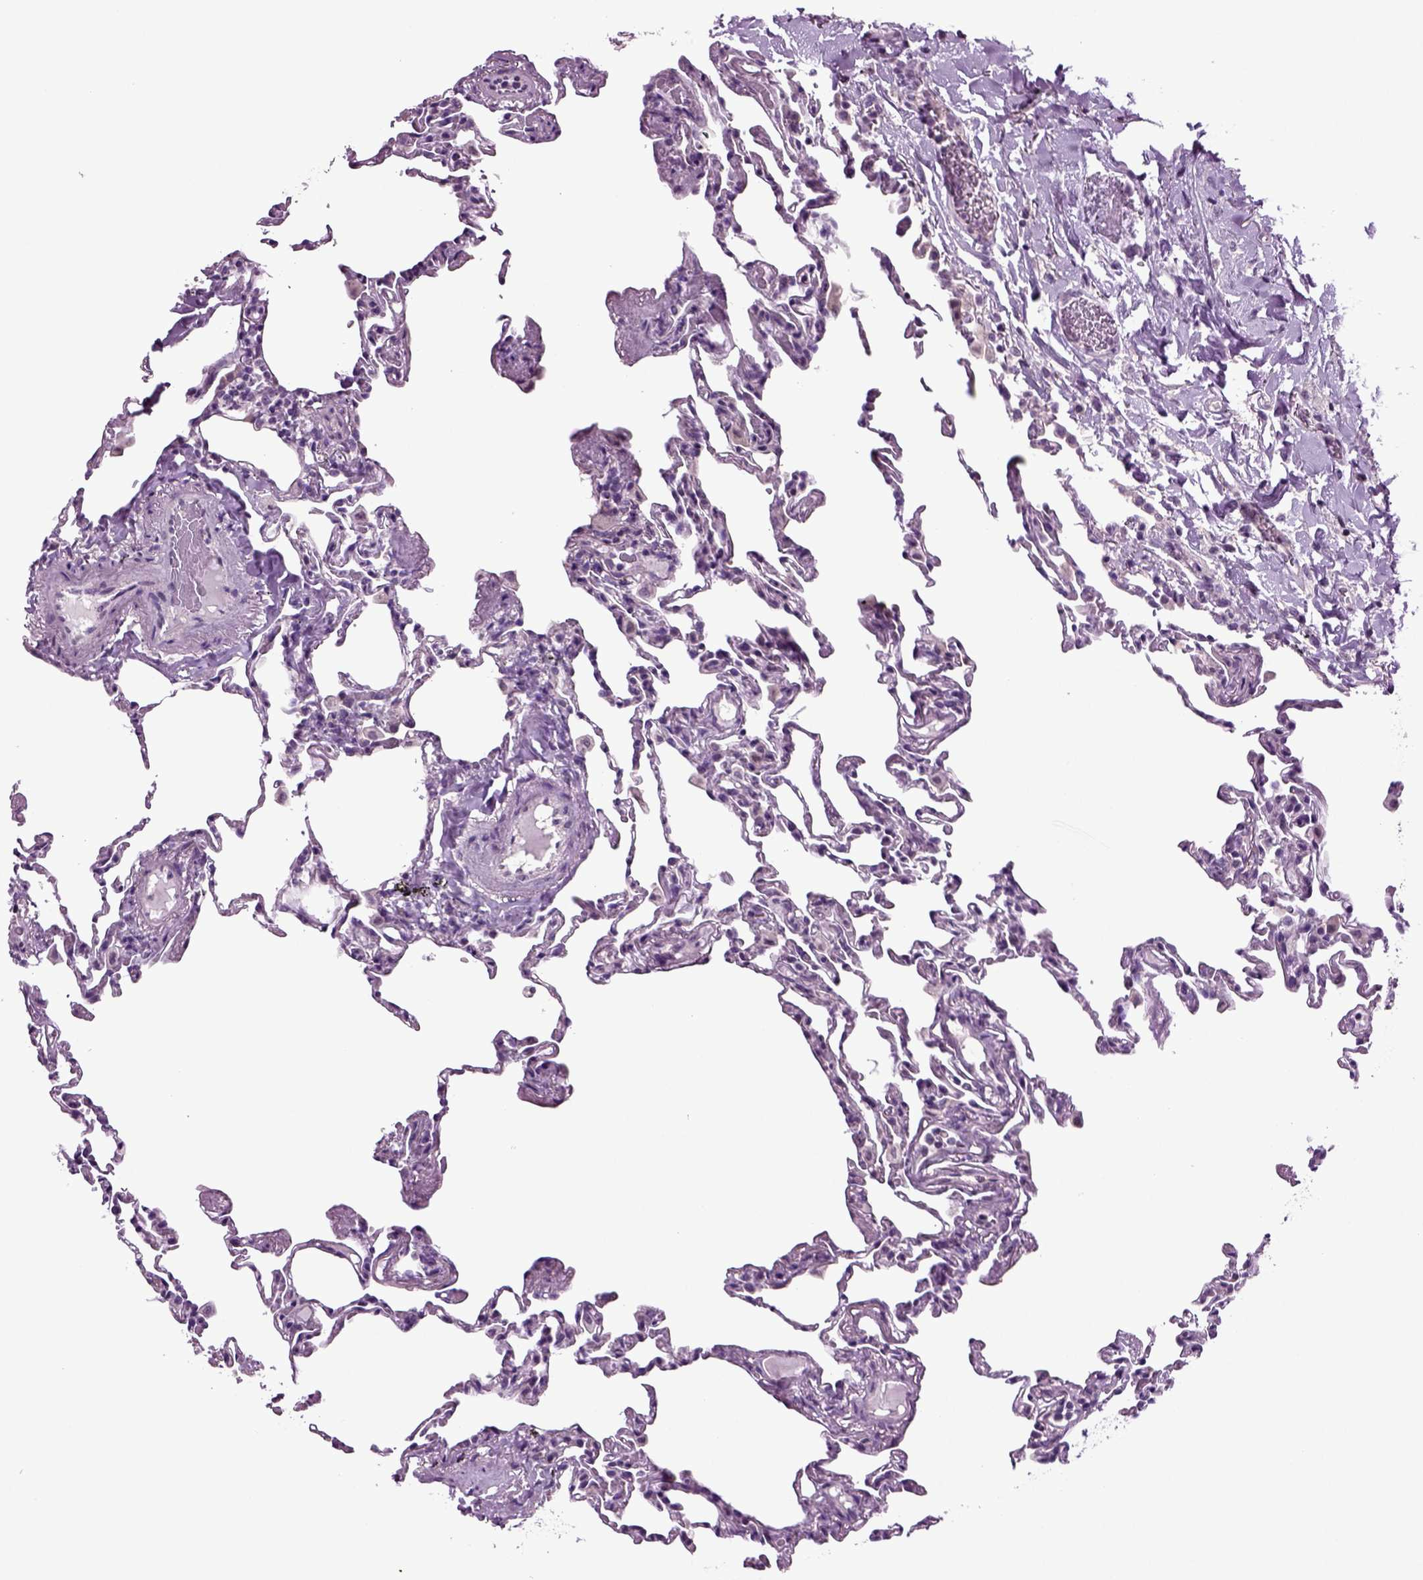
{"staining": {"intensity": "negative", "quantity": "none", "location": "none"}, "tissue": "lung", "cell_type": "Alveolar cells", "image_type": "normal", "snomed": [{"axis": "morphology", "description": "Normal tissue, NOS"}, {"axis": "topography", "description": "Lung"}], "caption": "IHC image of unremarkable lung: lung stained with DAB shows no significant protein positivity in alveolar cells. (DAB (3,3'-diaminobenzidine) immunohistochemistry with hematoxylin counter stain).", "gene": "PLCH2", "patient": {"sex": "female", "age": 57}}